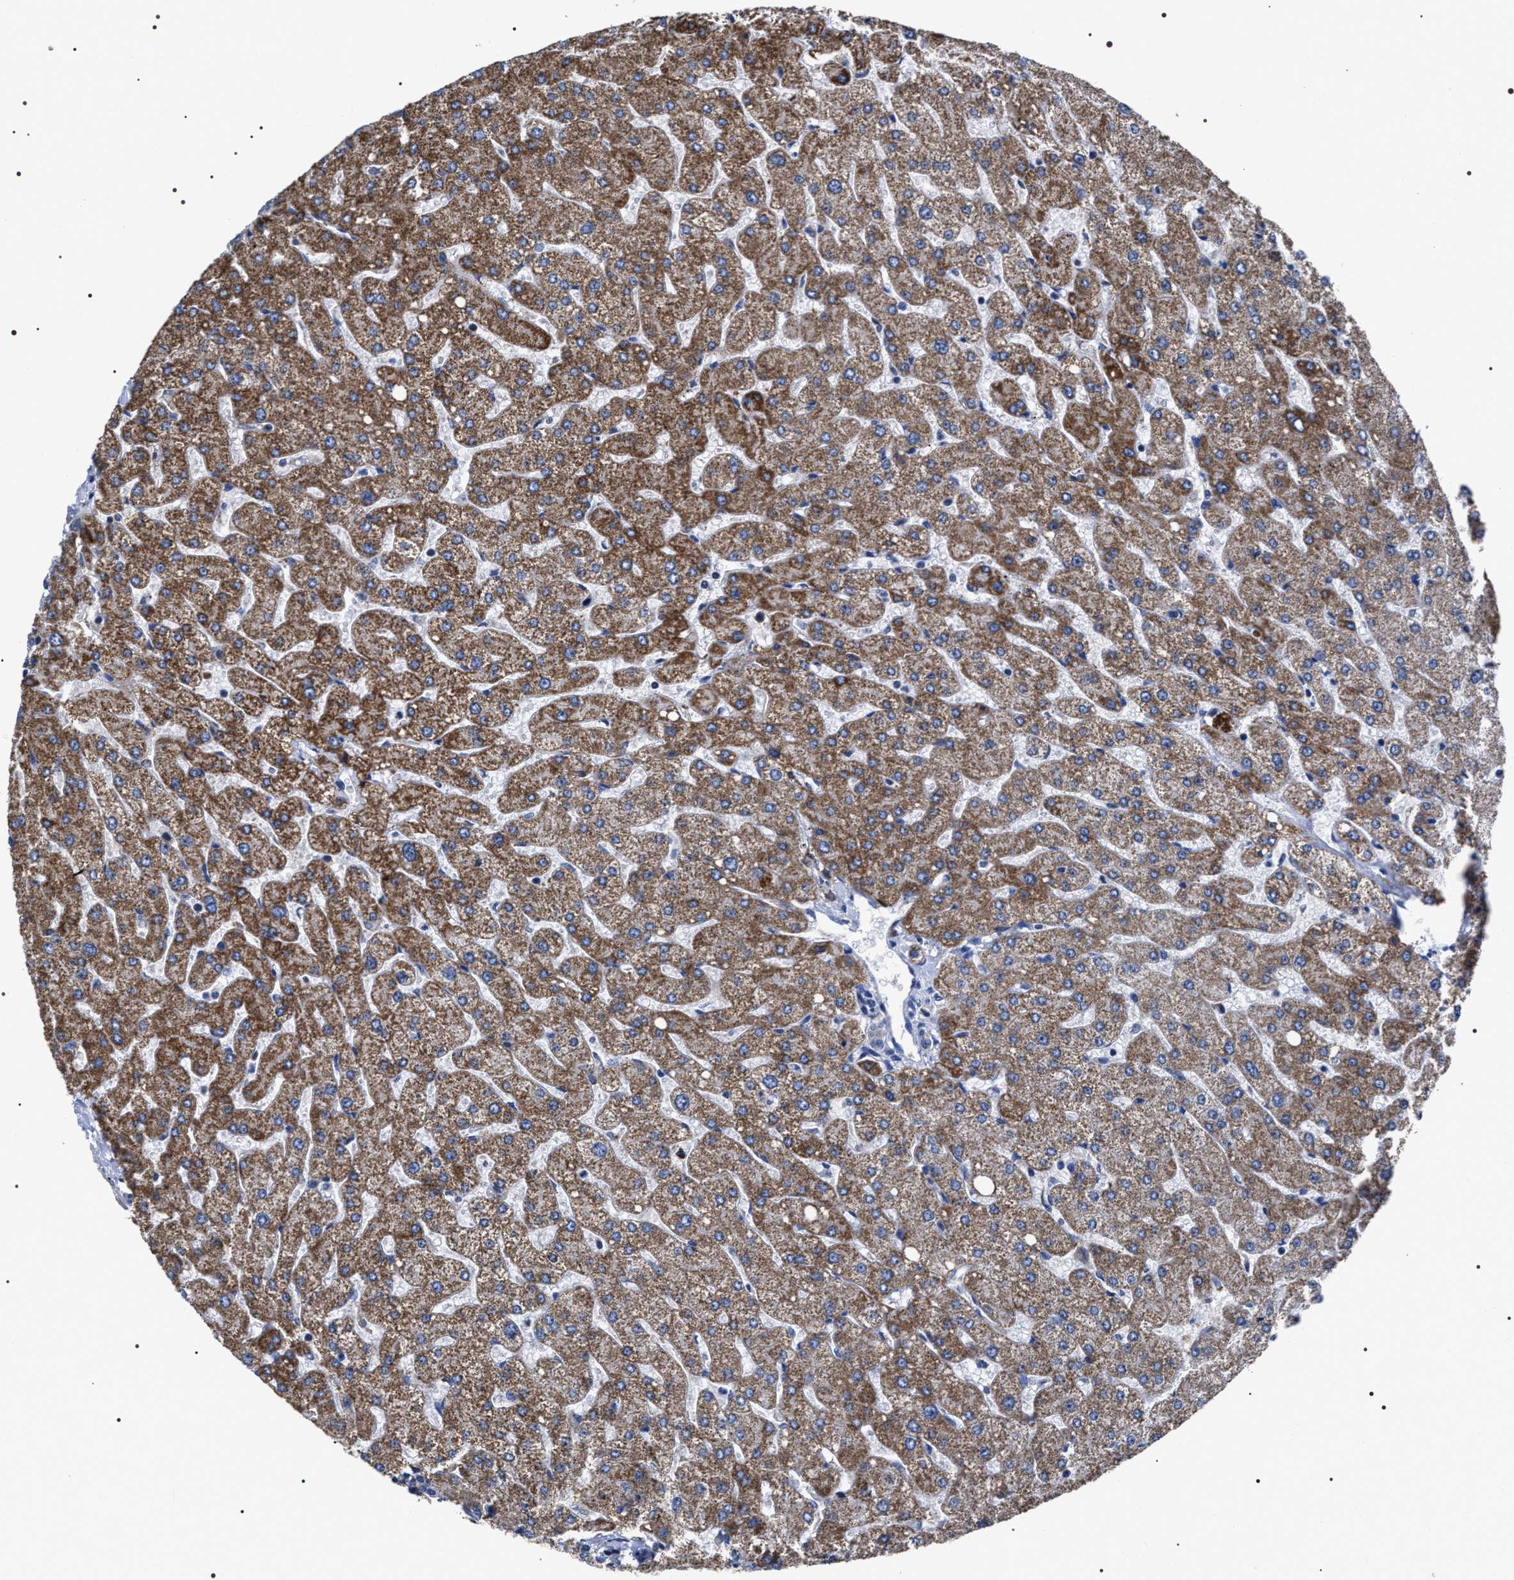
{"staining": {"intensity": "weak", "quantity": "<25%", "location": "cytoplasmic/membranous"}, "tissue": "liver", "cell_type": "Cholangiocytes", "image_type": "normal", "snomed": [{"axis": "morphology", "description": "Normal tissue, NOS"}, {"axis": "topography", "description": "Liver"}], "caption": "IHC image of benign liver: human liver stained with DAB (3,3'-diaminobenzidine) reveals no significant protein staining in cholangiocytes. (Stains: DAB IHC with hematoxylin counter stain, Microscopy: brightfield microscopy at high magnification).", "gene": "MIS18A", "patient": {"sex": "male", "age": 55}}